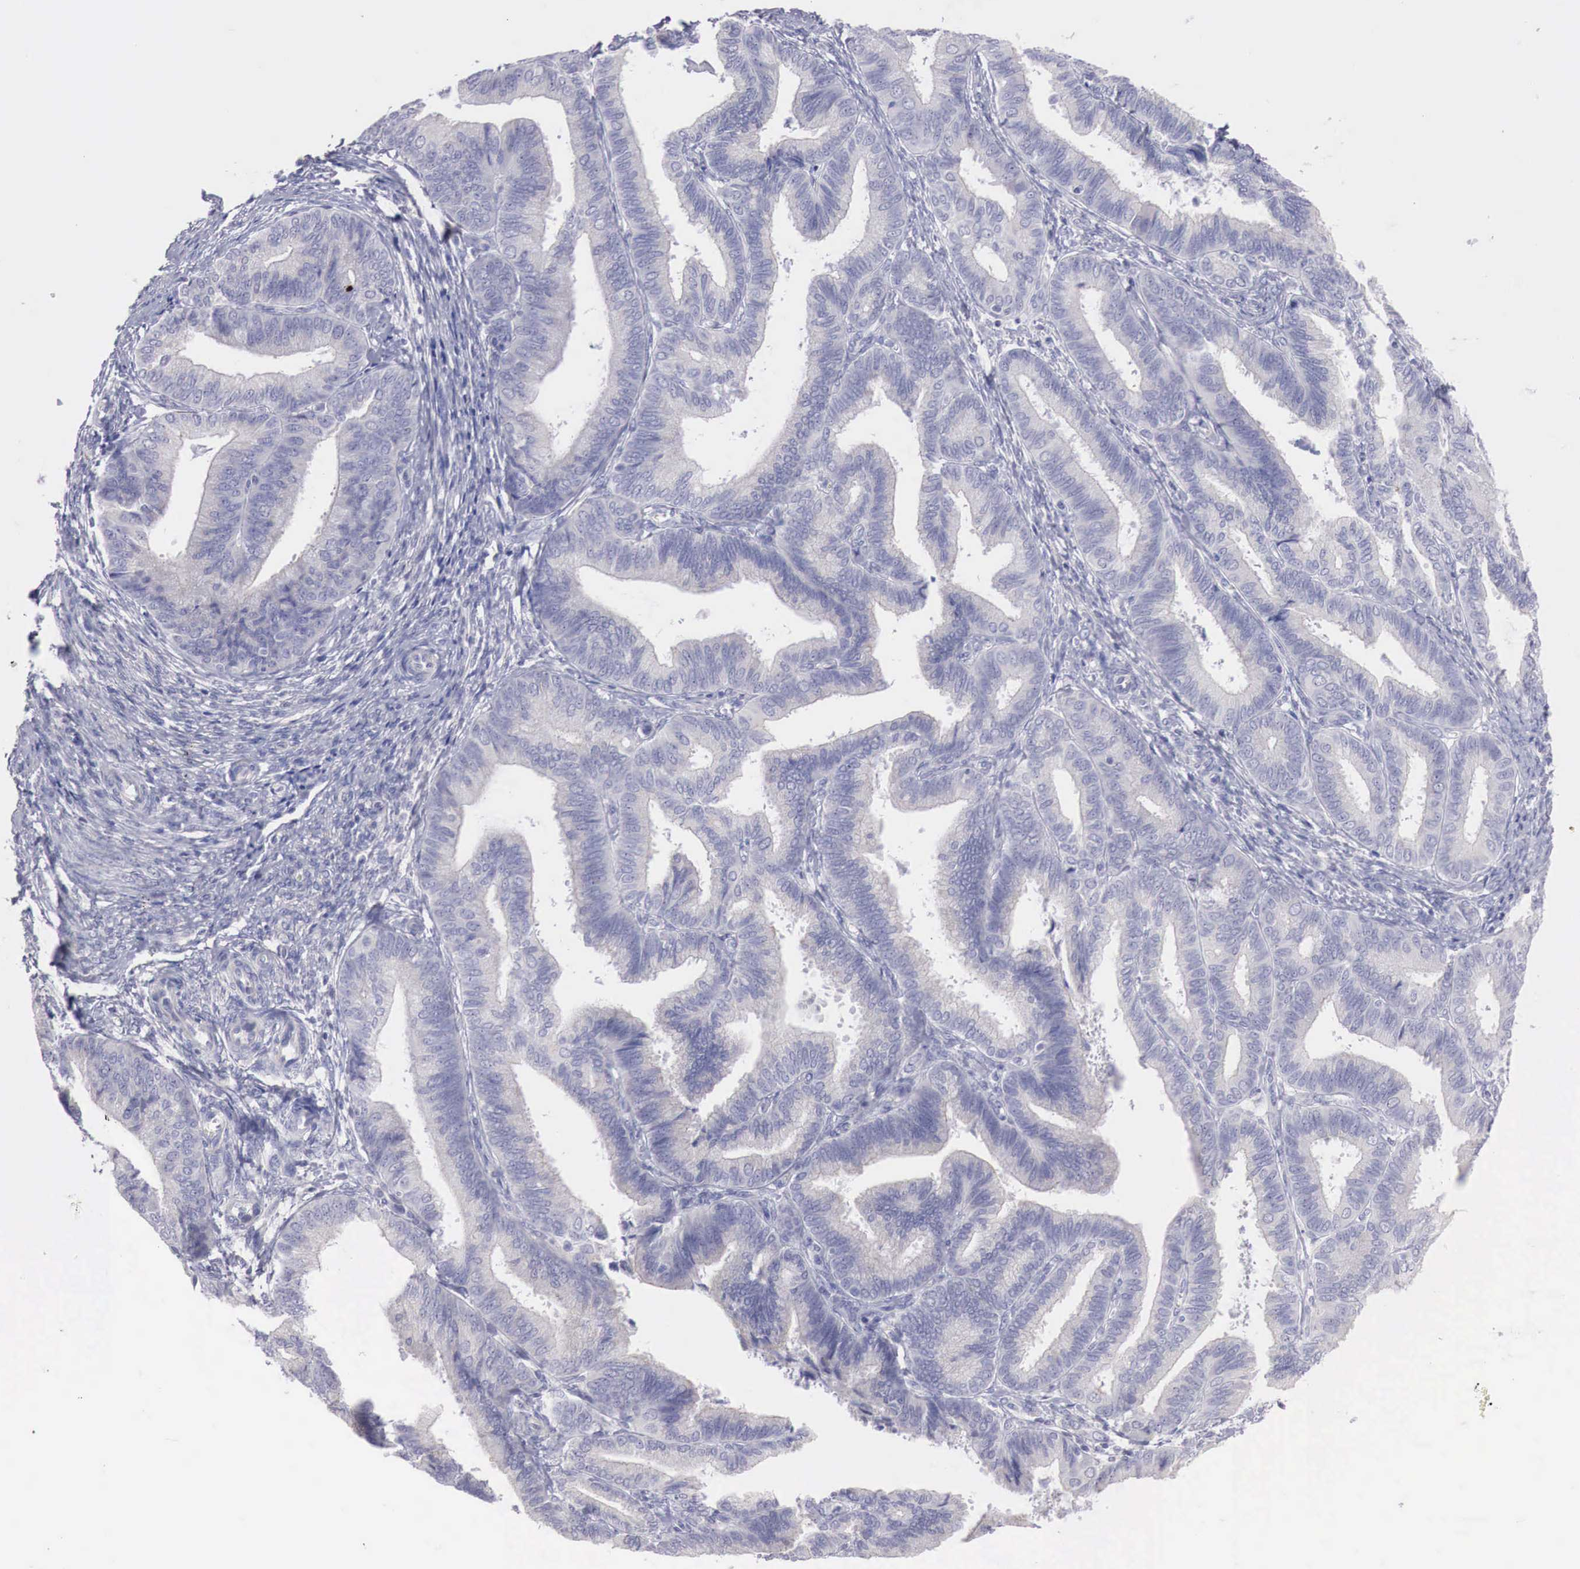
{"staining": {"intensity": "negative", "quantity": "none", "location": "none"}, "tissue": "endometrial cancer", "cell_type": "Tumor cells", "image_type": "cancer", "snomed": [{"axis": "morphology", "description": "Adenocarcinoma, NOS"}, {"axis": "topography", "description": "Endometrium"}], "caption": "The histopathology image displays no significant expression in tumor cells of endometrial cancer (adenocarcinoma).", "gene": "TRIM13", "patient": {"sex": "female", "age": 63}}